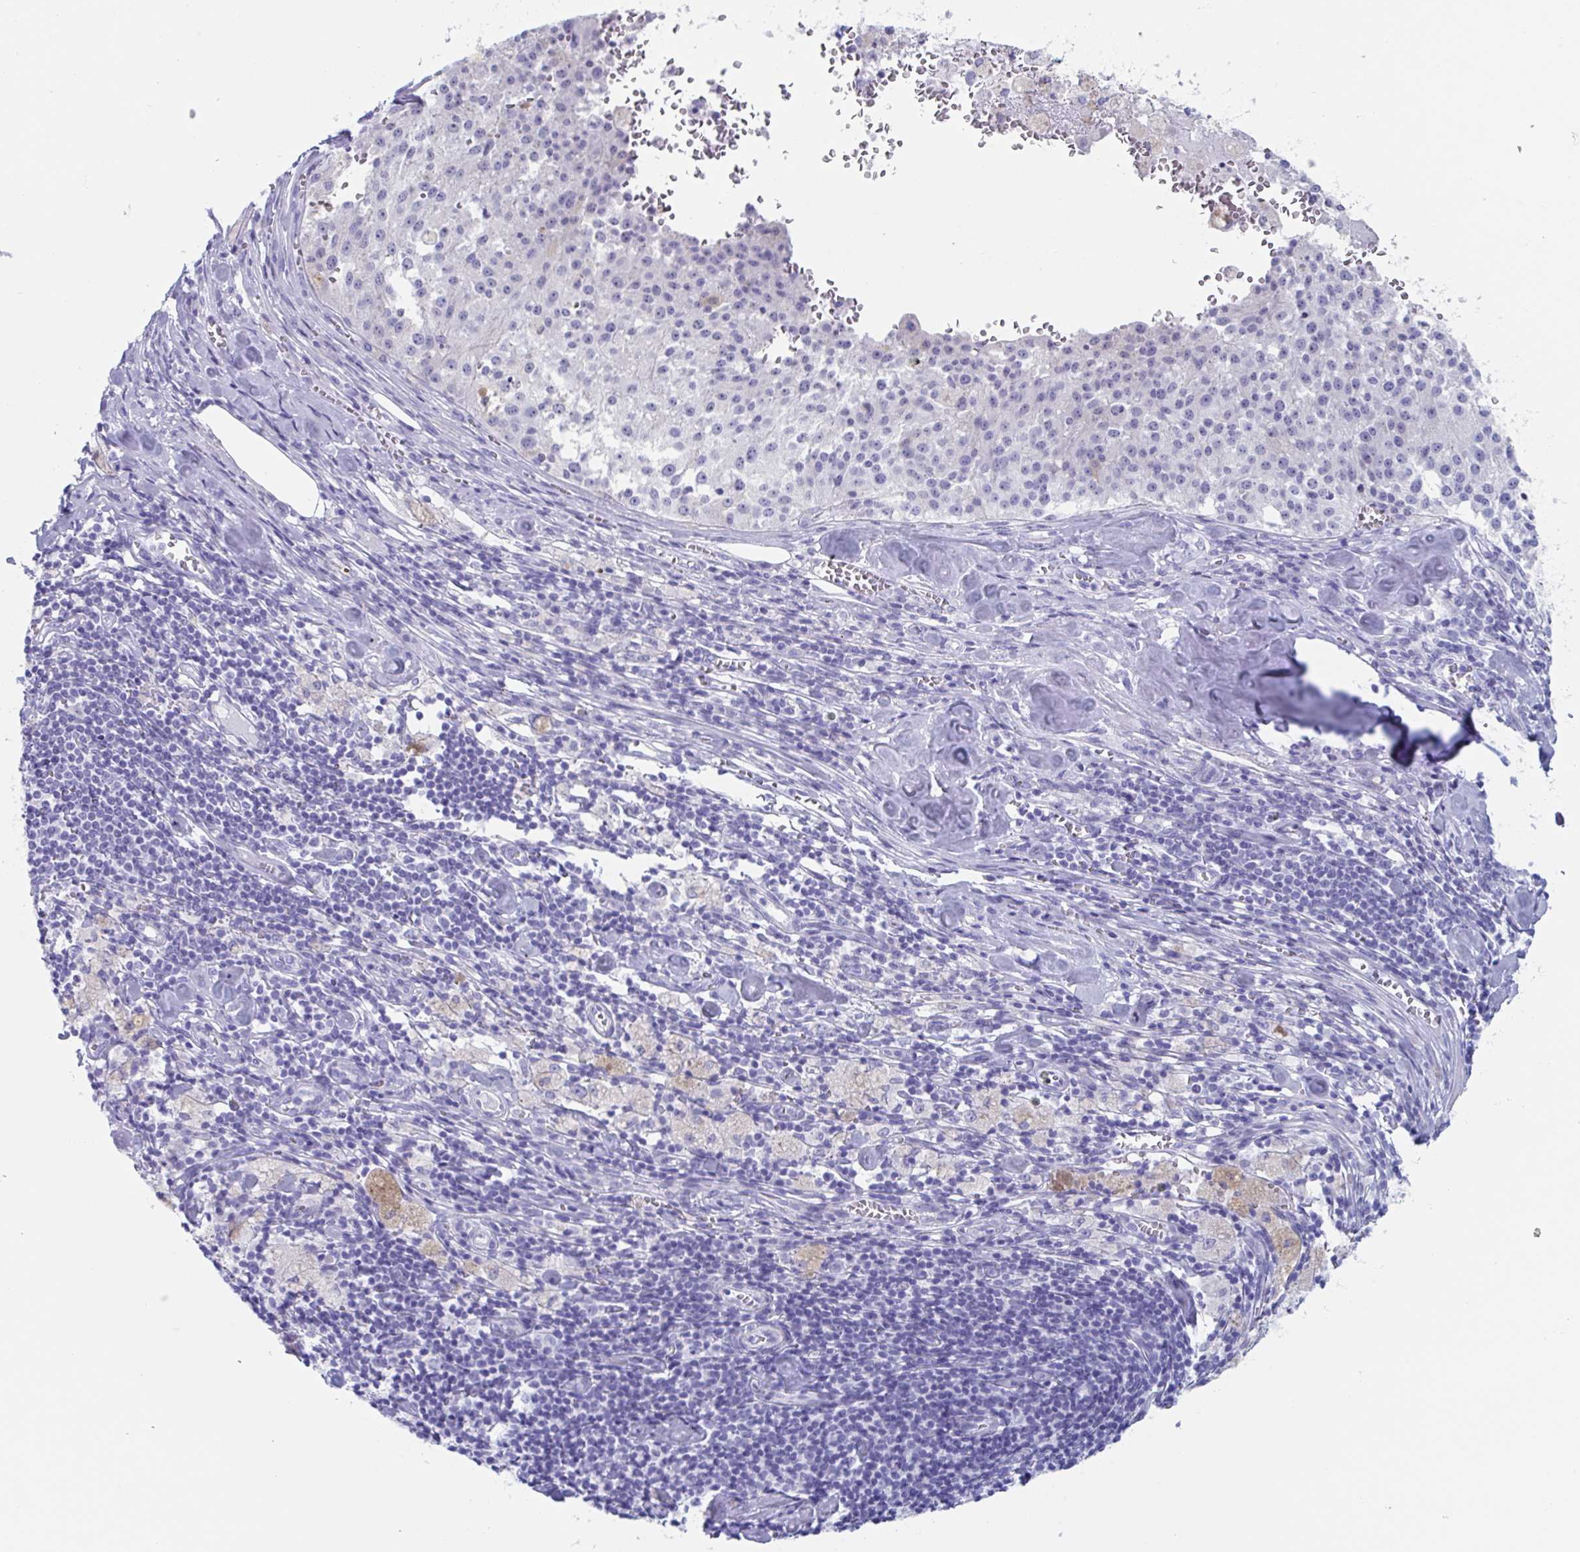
{"staining": {"intensity": "negative", "quantity": "none", "location": "none"}, "tissue": "melanoma", "cell_type": "Tumor cells", "image_type": "cancer", "snomed": [{"axis": "morphology", "description": "Malignant melanoma, Metastatic site"}, {"axis": "topography", "description": "Lymph node"}], "caption": "Malignant melanoma (metastatic site) was stained to show a protein in brown. There is no significant positivity in tumor cells.", "gene": "ZPBP", "patient": {"sex": "female", "age": 64}}